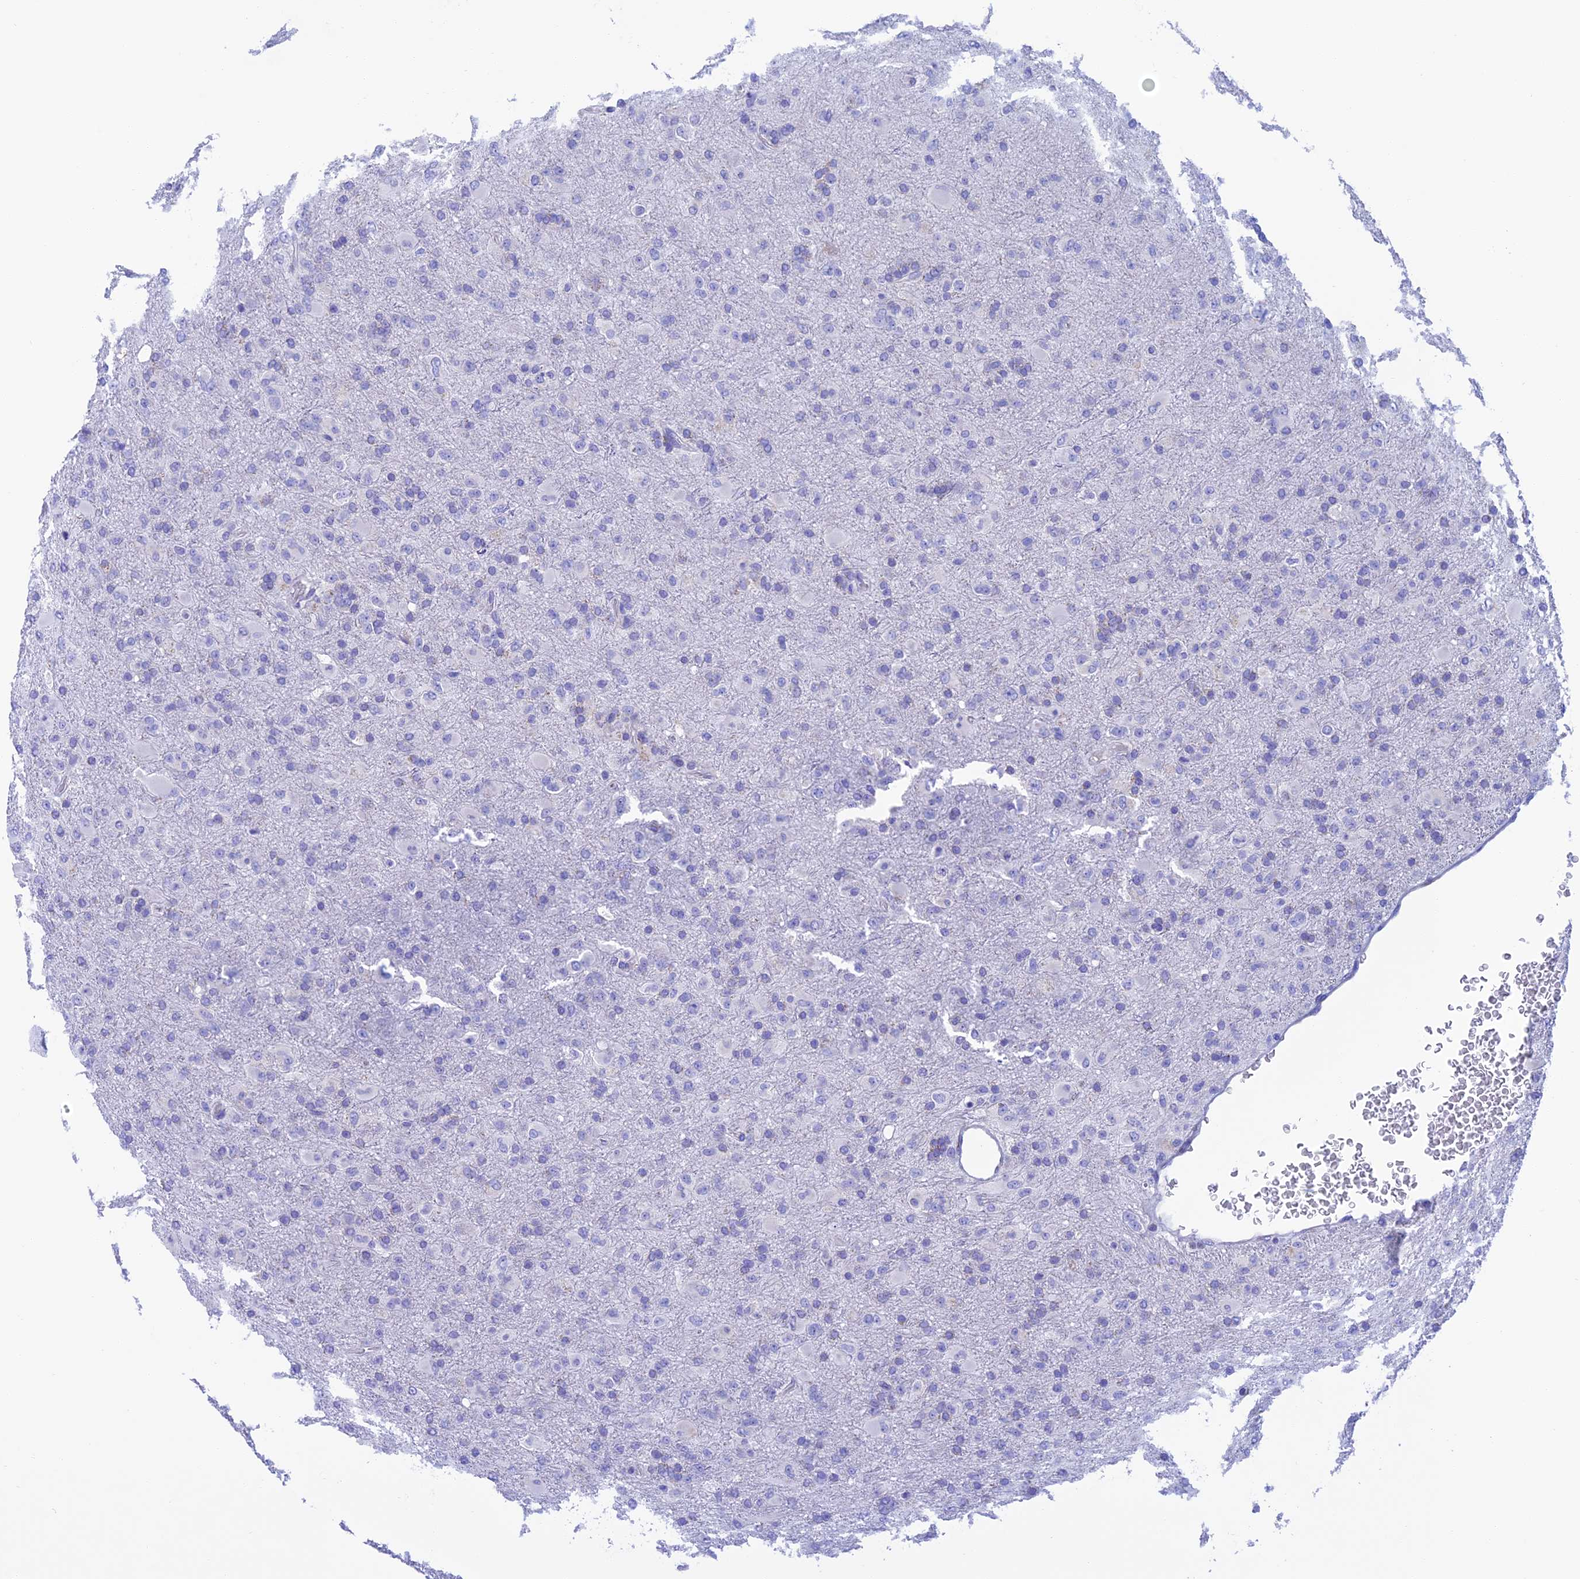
{"staining": {"intensity": "negative", "quantity": "none", "location": "none"}, "tissue": "glioma", "cell_type": "Tumor cells", "image_type": "cancer", "snomed": [{"axis": "morphology", "description": "Glioma, malignant, Low grade"}, {"axis": "topography", "description": "Brain"}], "caption": "DAB (3,3'-diaminobenzidine) immunohistochemical staining of human malignant glioma (low-grade) exhibits no significant expression in tumor cells.", "gene": "NXPE4", "patient": {"sex": "male", "age": 65}}